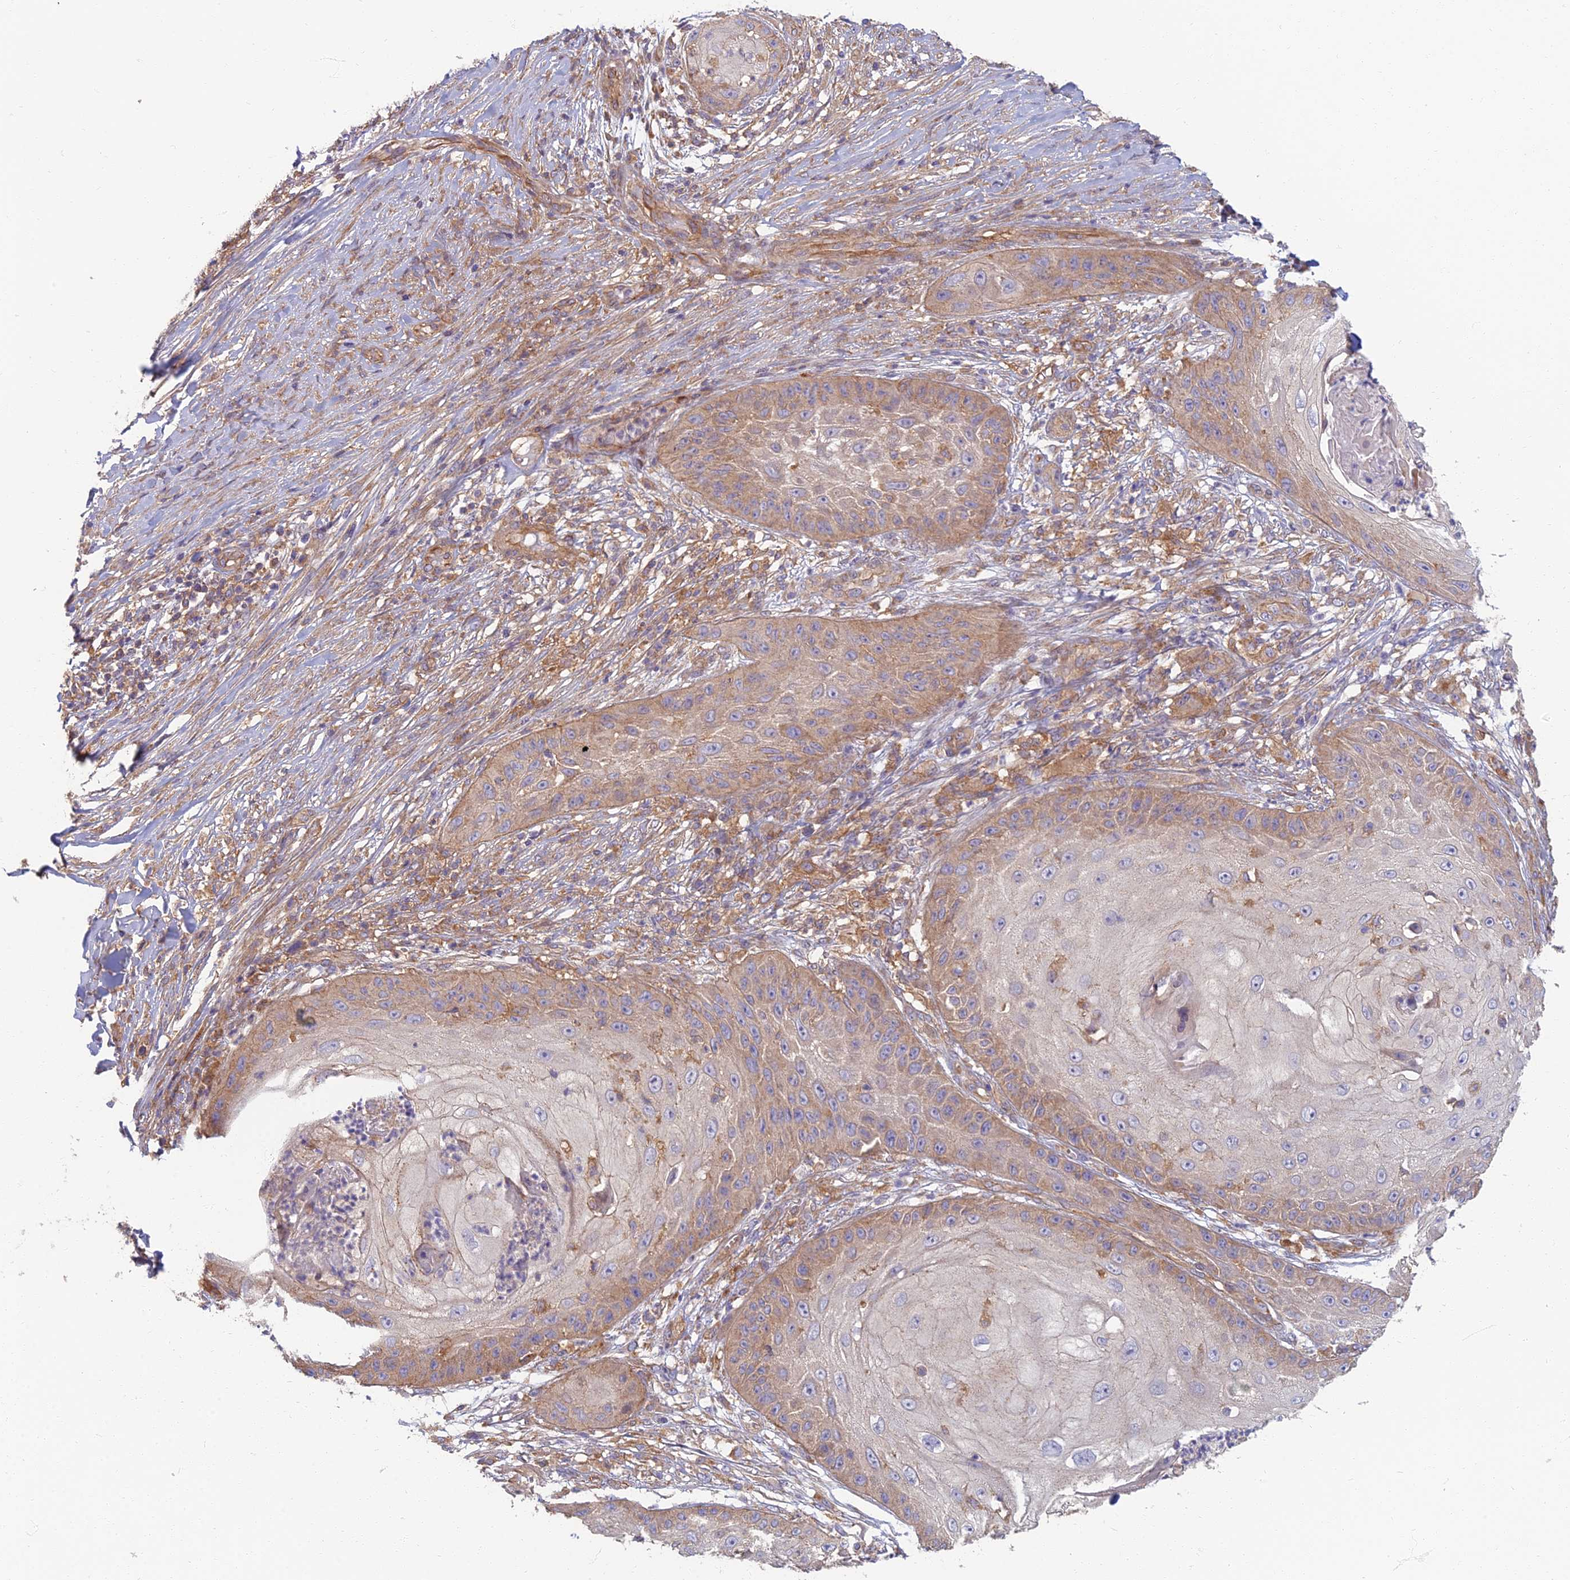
{"staining": {"intensity": "moderate", "quantity": "25%-75%", "location": "cytoplasmic/membranous"}, "tissue": "skin cancer", "cell_type": "Tumor cells", "image_type": "cancer", "snomed": [{"axis": "morphology", "description": "Squamous cell carcinoma, NOS"}, {"axis": "topography", "description": "Skin"}], "caption": "Immunohistochemistry (DAB) staining of human skin squamous cell carcinoma demonstrates moderate cytoplasmic/membranous protein staining in about 25%-75% of tumor cells.", "gene": "RBSN", "patient": {"sex": "male", "age": 70}}